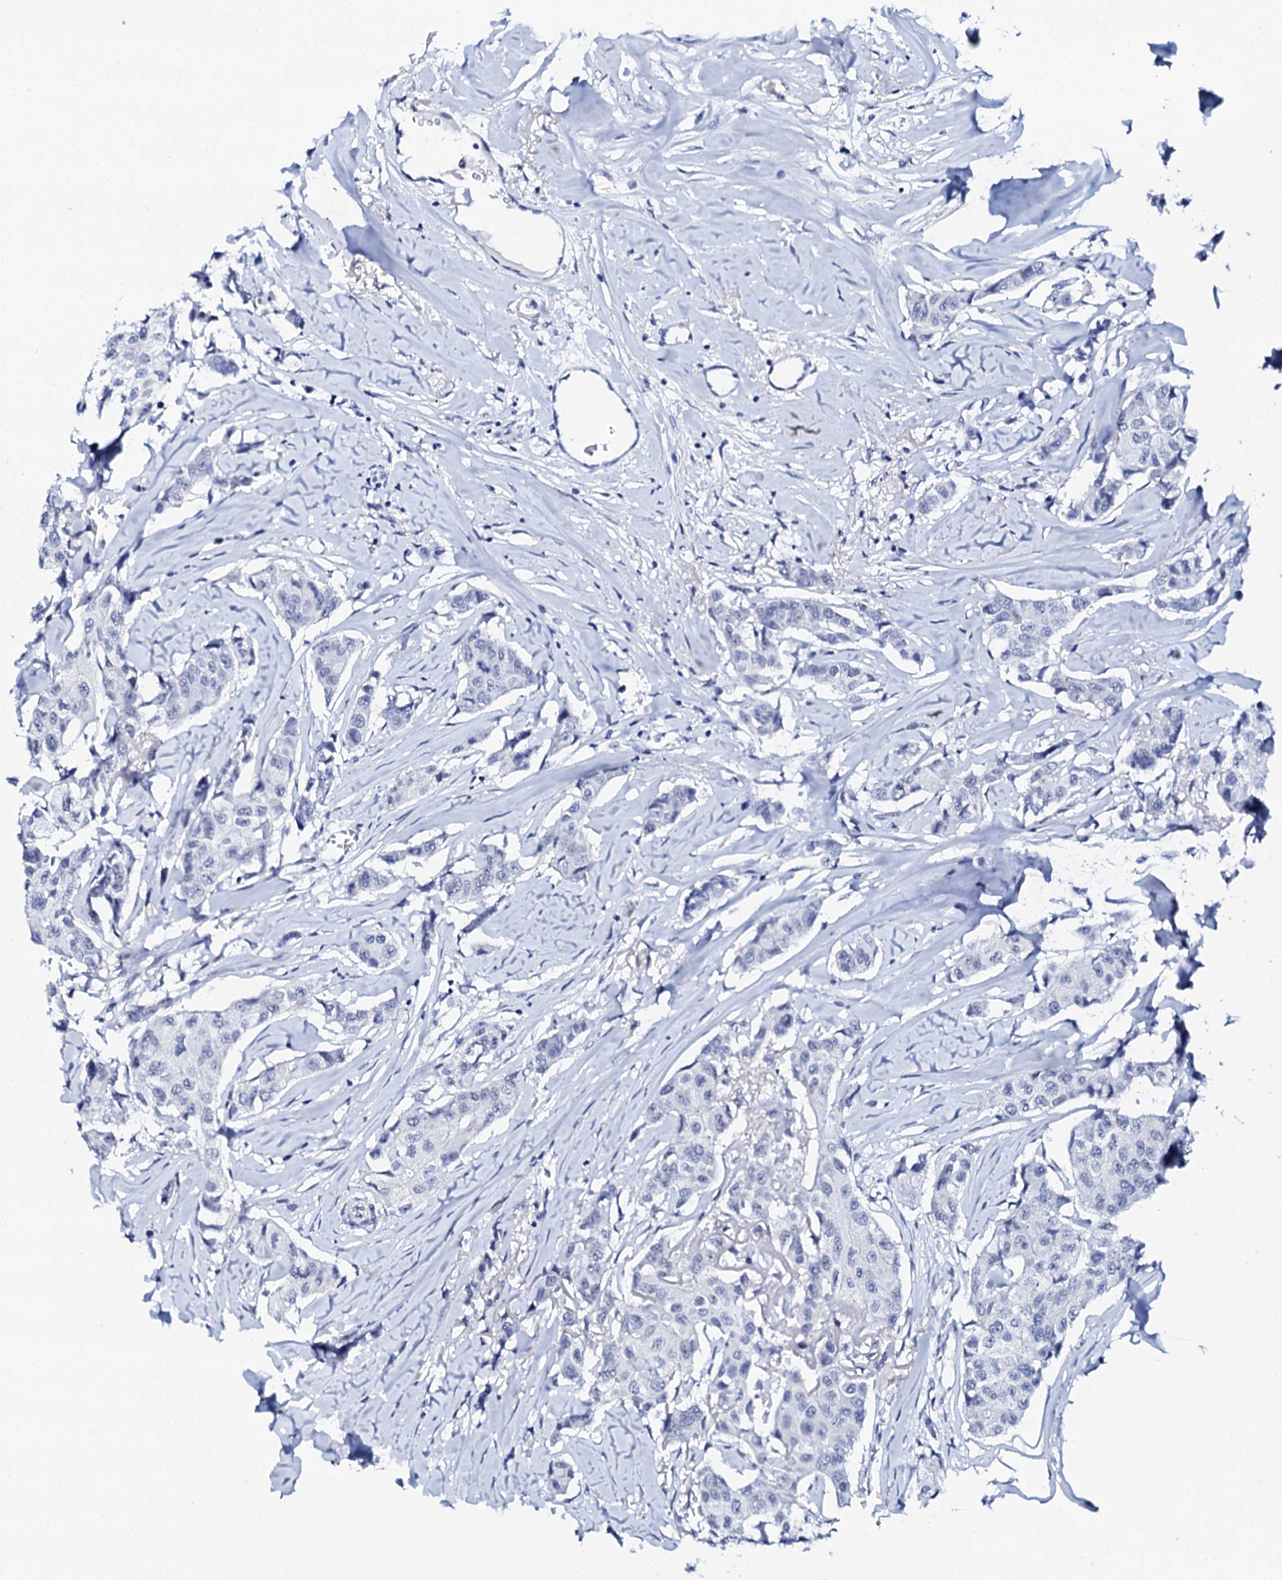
{"staining": {"intensity": "negative", "quantity": "none", "location": "none"}, "tissue": "breast cancer", "cell_type": "Tumor cells", "image_type": "cancer", "snomed": [{"axis": "morphology", "description": "Duct carcinoma"}, {"axis": "topography", "description": "Breast"}], "caption": "A high-resolution photomicrograph shows IHC staining of breast cancer (invasive ductal carcinoma), which exhibits no significant expression in tumor cells. (DAB (3,3'-diaminobenzidine) immunohistochemistry visualized using brightfield microscopy, high magnification).", "gene": "SPATA19", "patient": {"sex": "female", "age": 80}}